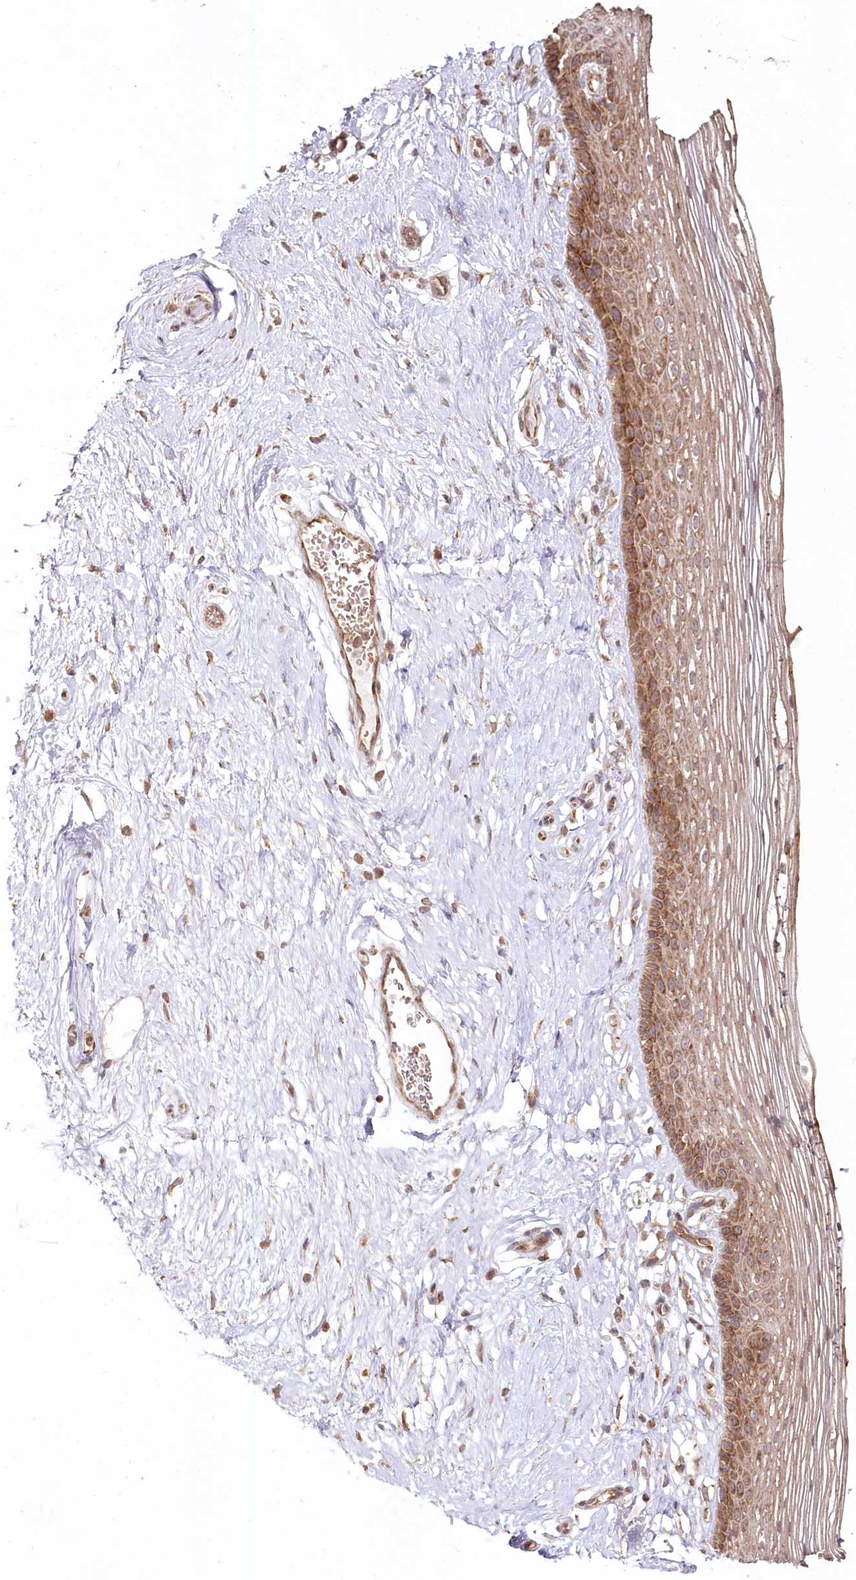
{"staining": {"intensity": "strong", "quantity": "25%-75%", "location": "cytoplasmic/membranous"}, "tissue": "vagina", "cell_type": "Squamous epithelial cells", "image_type": "normal", "snomed": [{"axis": "morphology", "description": "Normal tissue, NOS"}, {"axis": "topography", "description": "Vagina"}], "caption": "The immunohistochemical stain highlights strong cytoplasmic/membranous staining in squamous epithelial cells of benign vagina.", "gene": "OTUD4", "patient": {"sex": "female", "age": 46}}